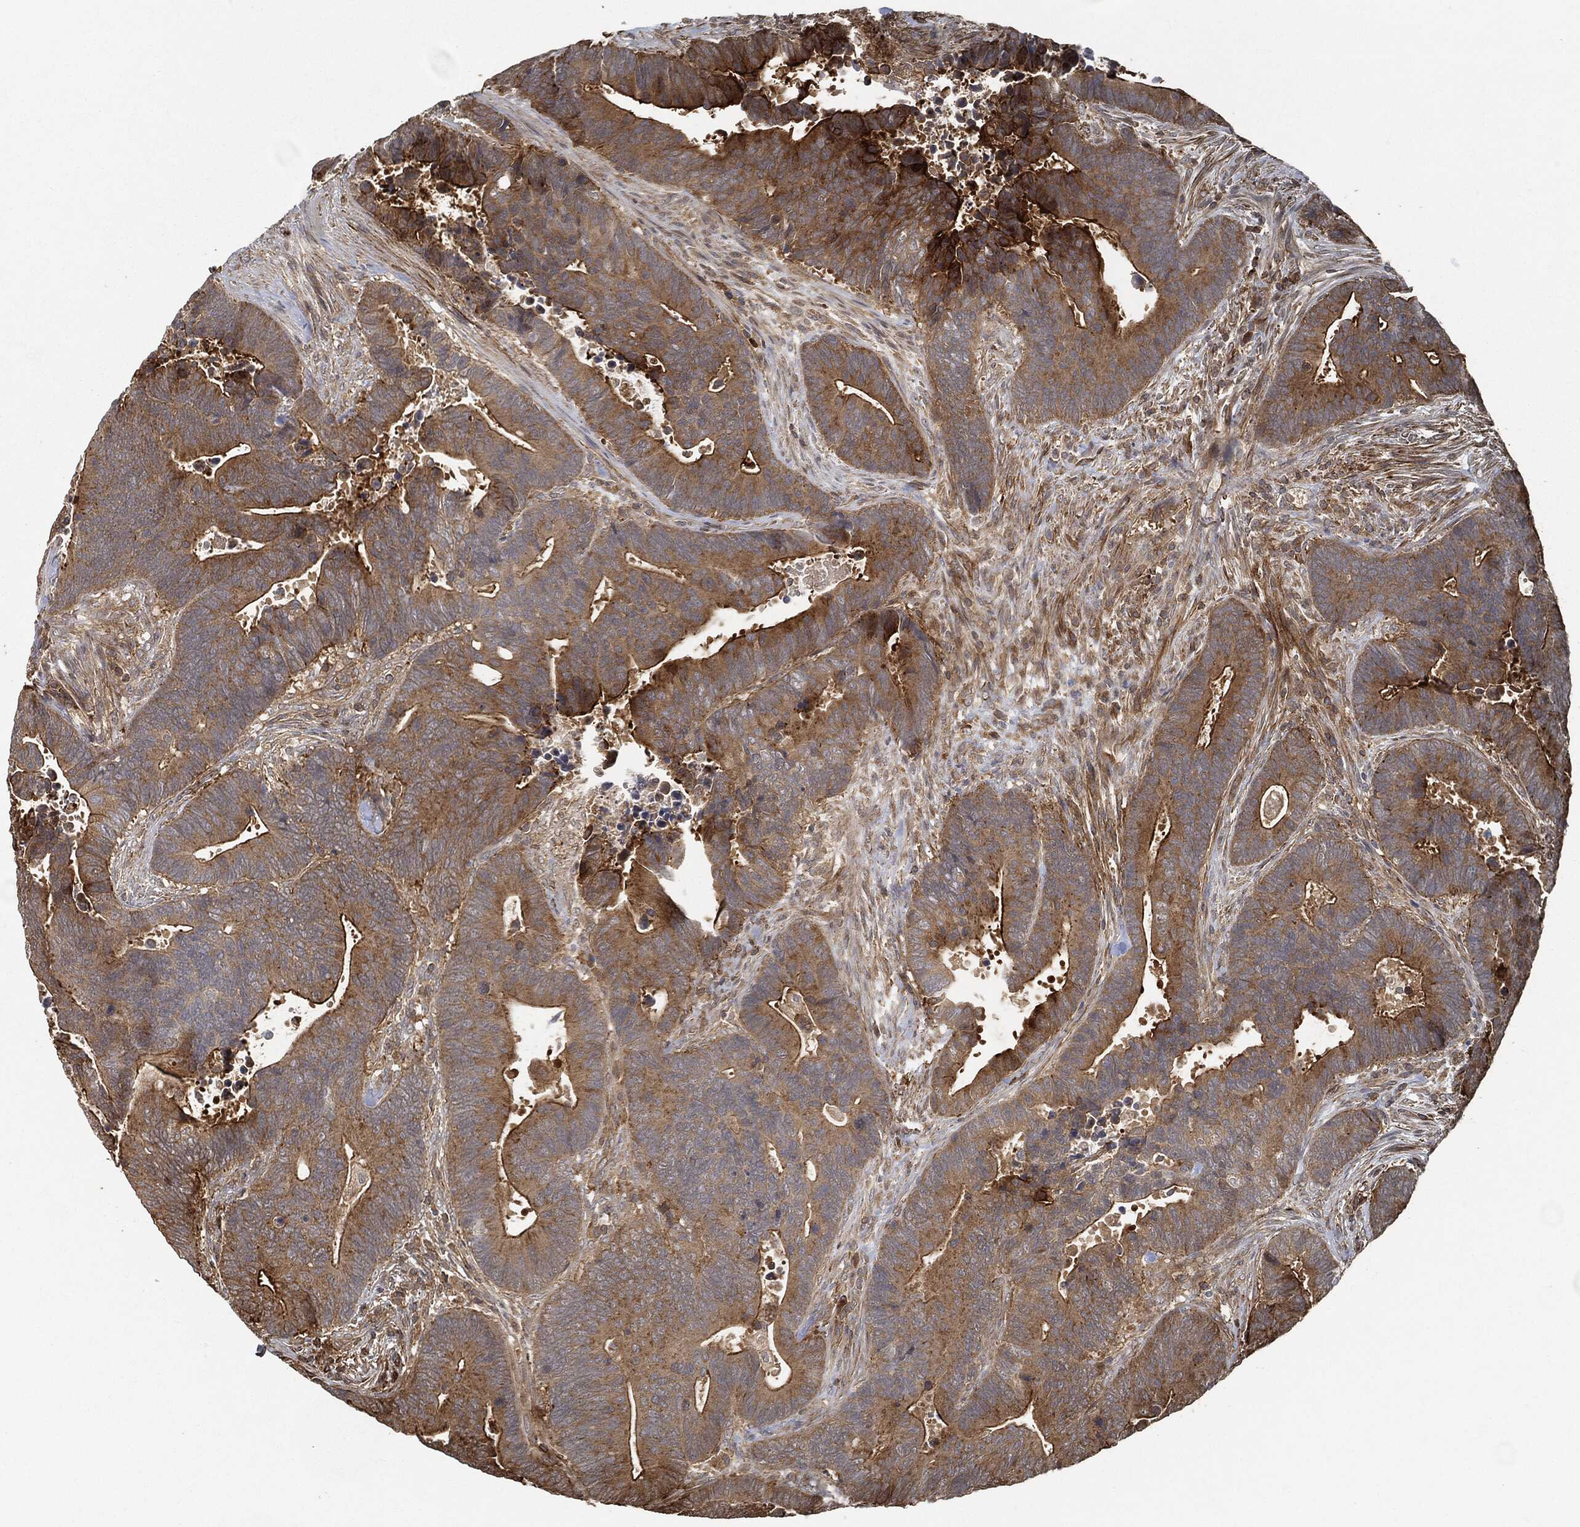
{"staining": {"intensity": "moderate", "quantity": "25%-75%", "location": "cytoplasmic/membranous"}, "tissue": "colorectal cancer", "cell_type": "Tumor cells", "image_type": "cancer", "snomed": [{"axis": "morphology", "description": "Adenocarcinoma, NOS"}, {"axis": "topography", "description": "Colon"}], "caption": "Colorectal cancer (adenocarcinoma) stained with DAB immunohistochemistry (IHC) reveals medium levels of moderate cytoplasmic/membranous staining in about 25%-75% of tumor cells.", "gene": "TPT1", "patient": {"sex": "male", "age": 75}}